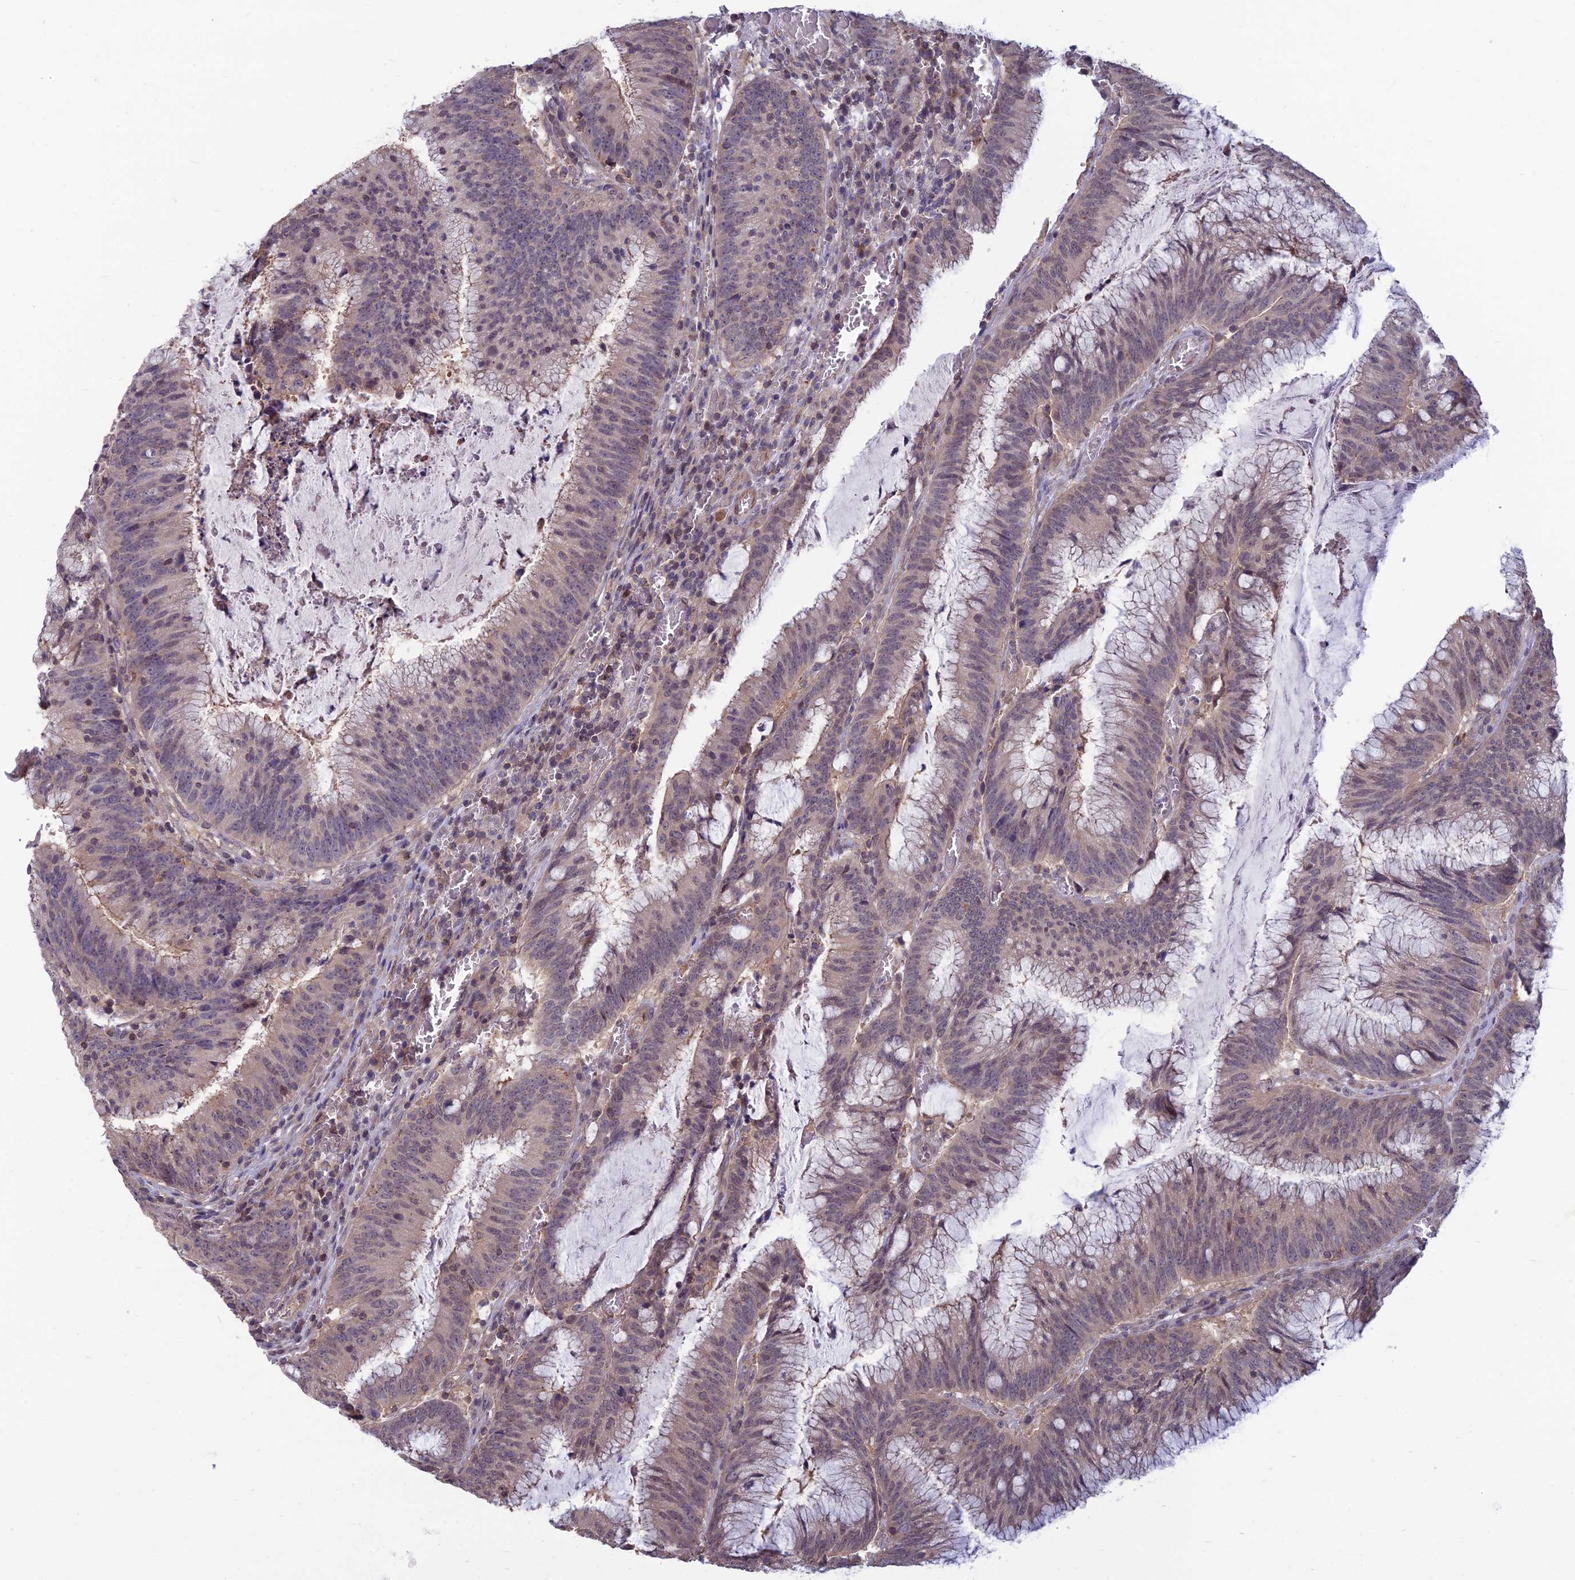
{"staining": {"intensity": "negative", "quantity": "none", "location": "none"}, "tissue": "colorectal cancer", "cell_type": "Tumor cells", "image_type": "cancer", "snomed": [{"axis": "morphology", "description": "Adenocarcinoma, NOS"}, {"axis": "topography", "description": "Rectum"}], "caption": "Immunohistochemistry micrograph of neoplastic tissue: human adenocarcinoma (colorectal) stained with DAB (3,3'-diaminobenzidine) reveals no significant protein staining in tumor cells.", "gene": "OPA3", "patient": {"sex": "female", "age": 77}}